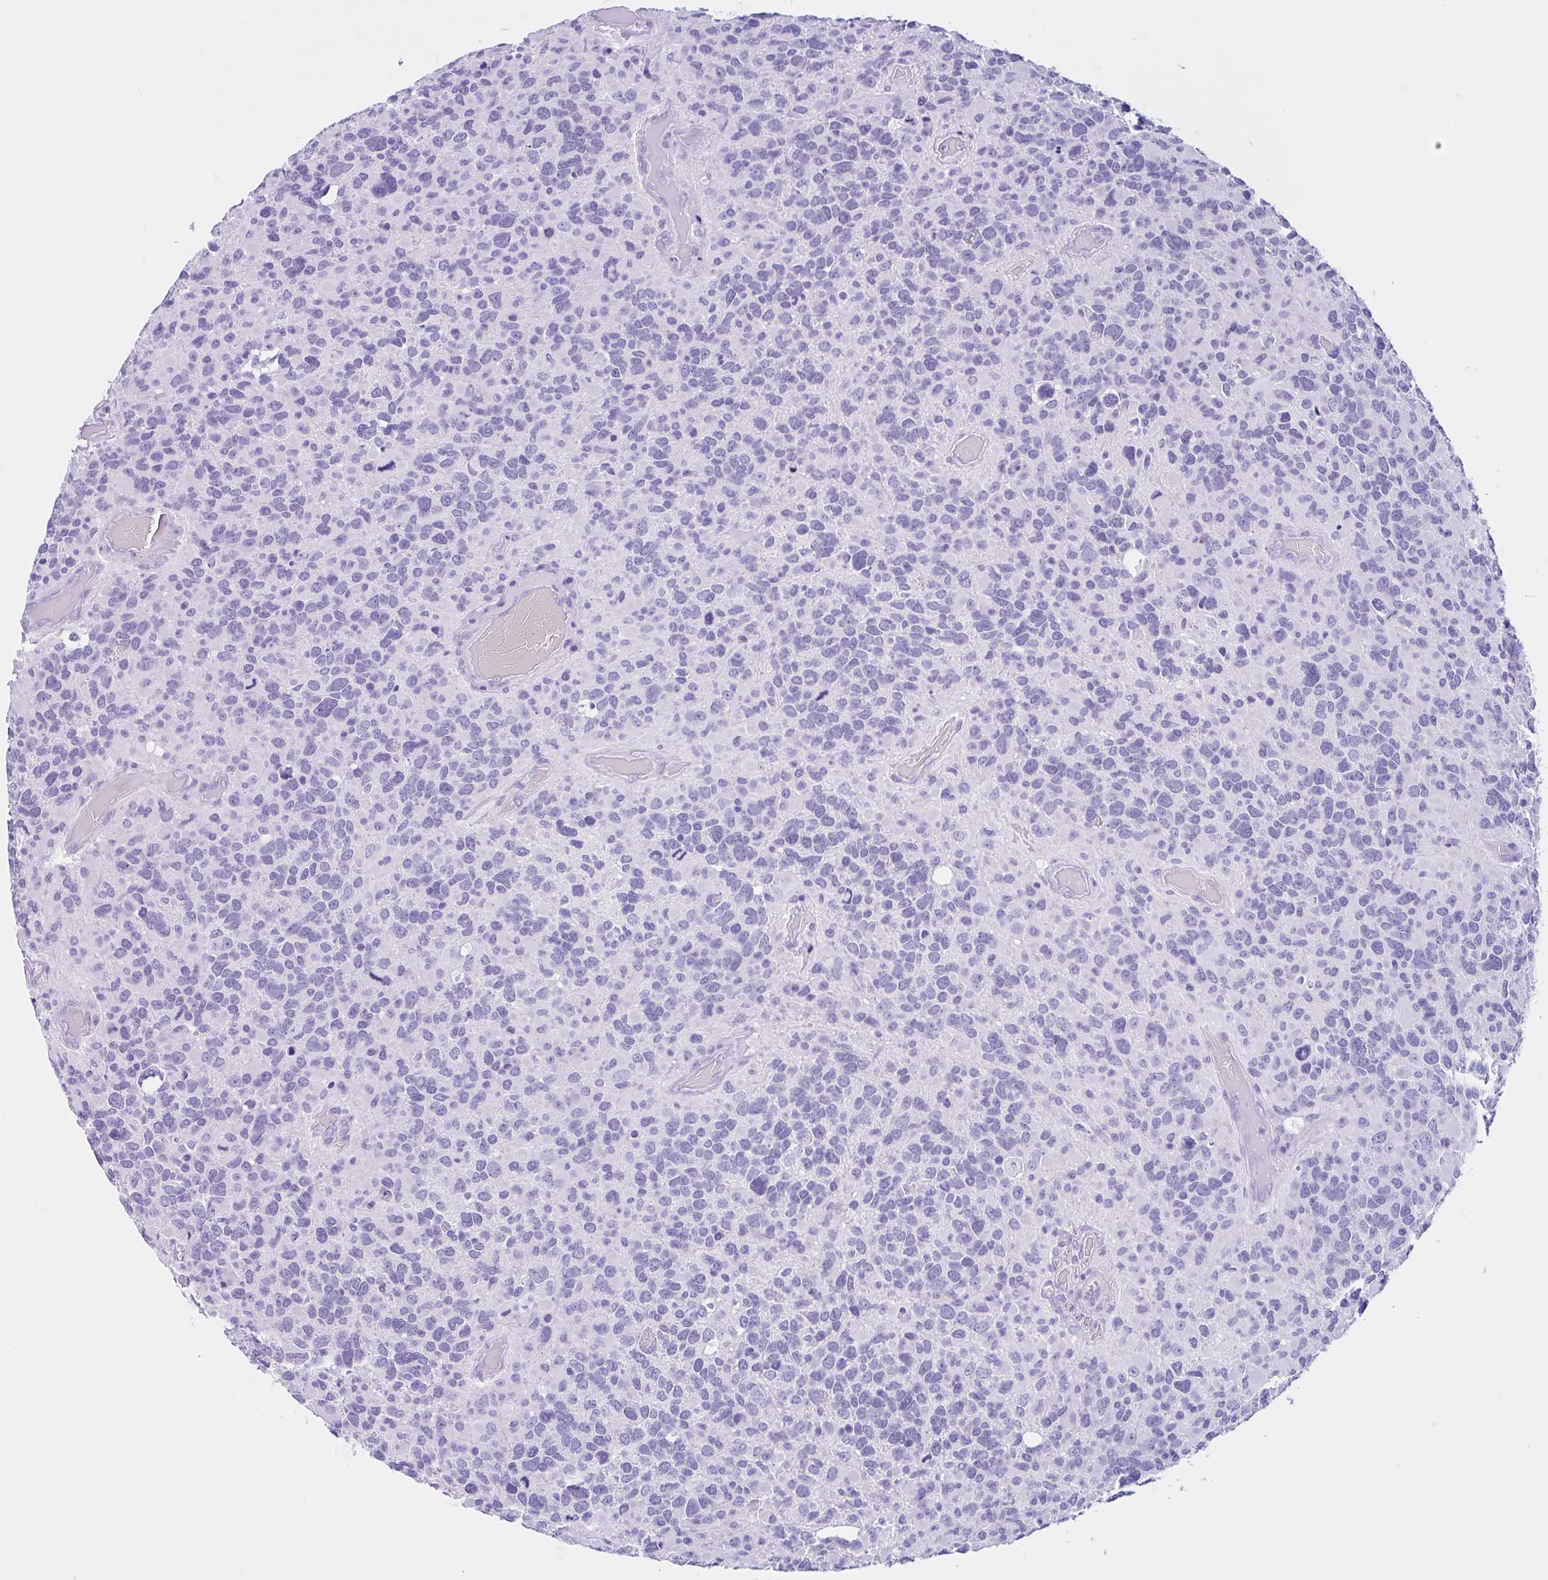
{"staining": {"intensity": "negative", "quantity": "none", "location": "none"}, "tissue": "glioma", "cell_type": "Tumor cells", "image_type": "cancer", "snomed": [{"axis": "morphology", "description": "Glioma, malignant, High grade"}, {"axis": "topography", "description": "Brain"}], "caption": "A high-resolution photomicrograph shows immunohistochemistry (IHC) staining of glioma, which exhibits no significant expression in tumor cells. (Brightfield microscopy of DAB (3,3'-diaminobenzidine) IHC at high magnification).", "gene": "IAPP", "patient": {"sex": "female", "age": 40}}